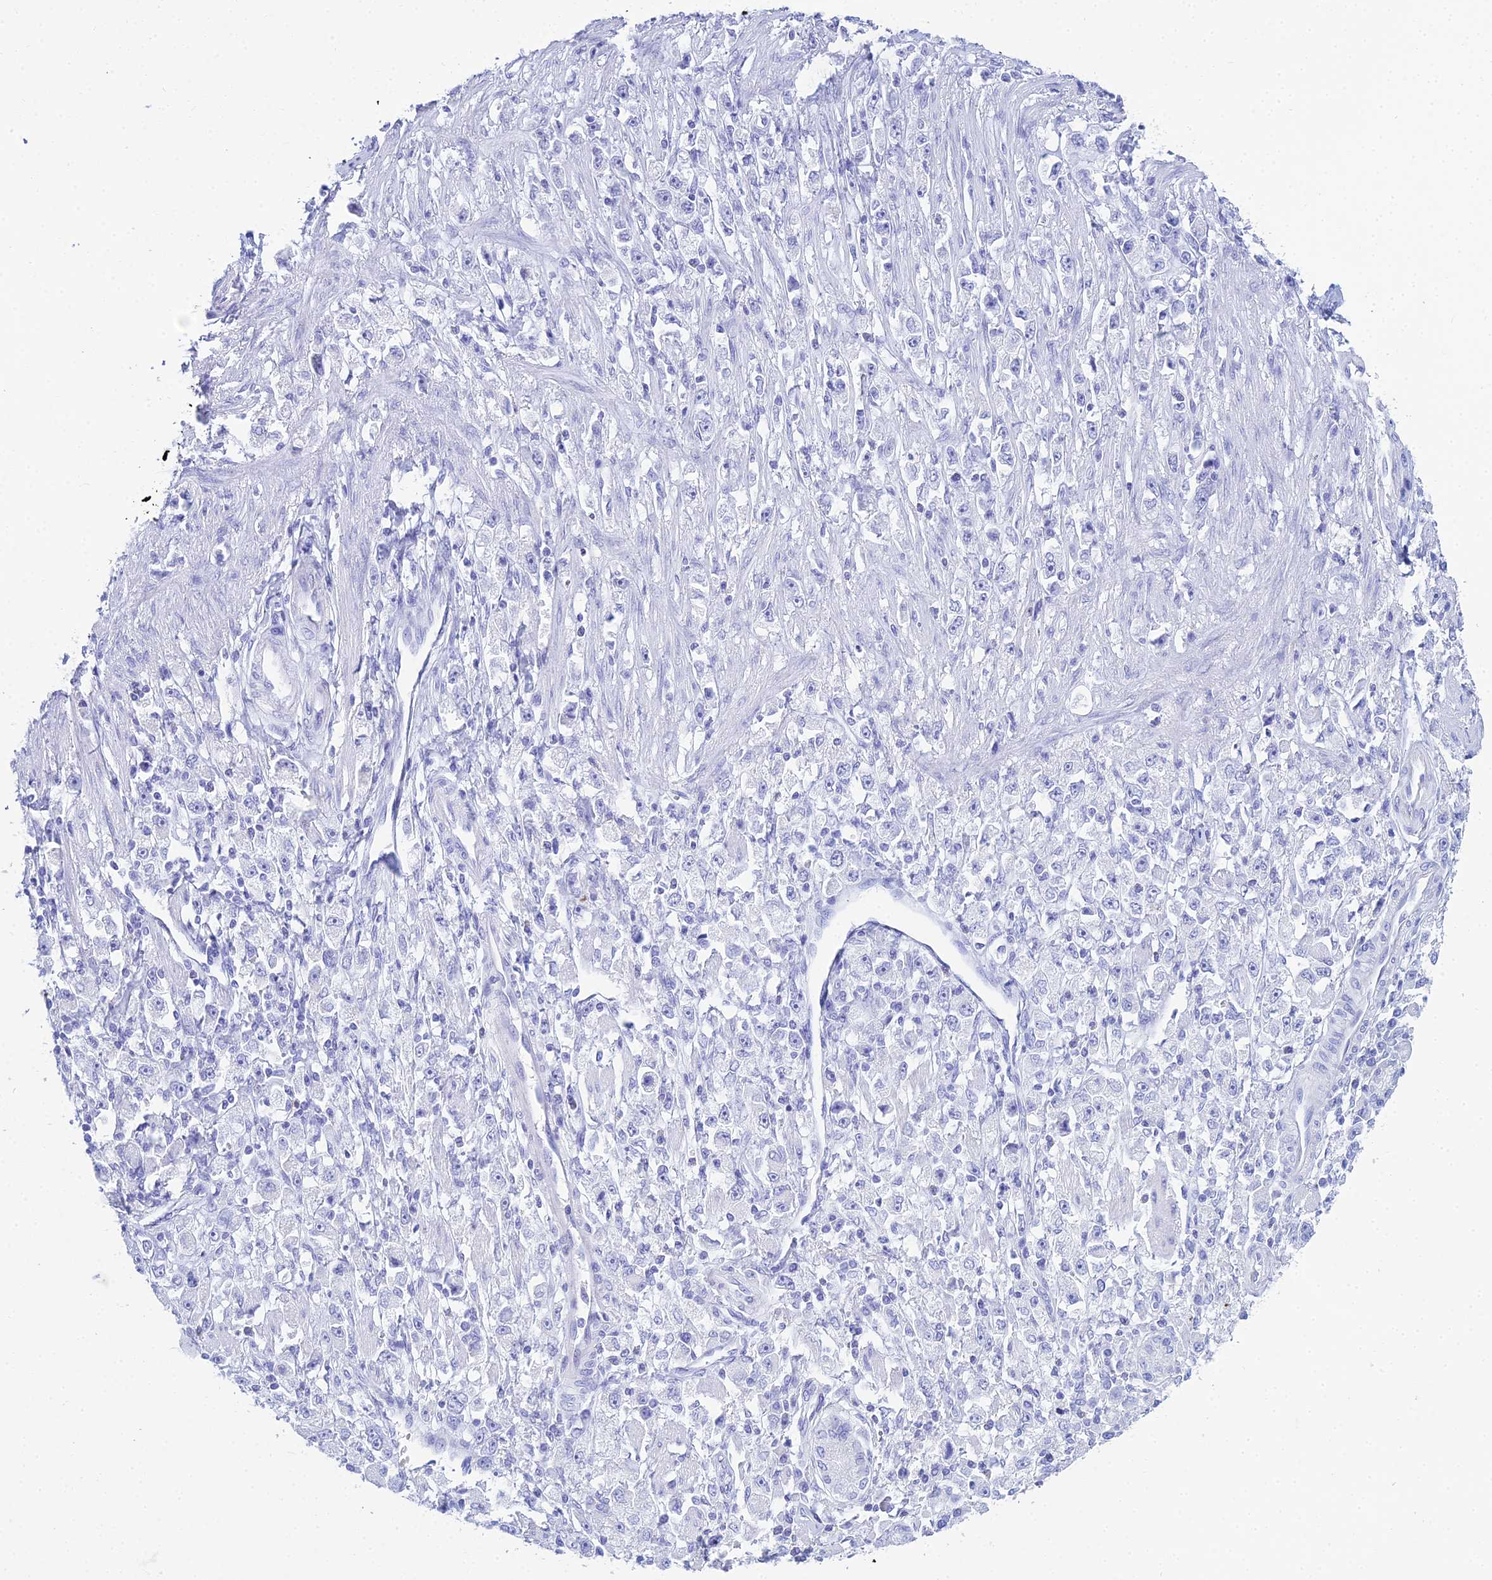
{"staining": {"intensity": "negative", "quantity": "none", "location": "none"}, "tissue": "stomach cancer", "cell_type": "Tumor cells", "image_type": "cancer", "snomed": [{"axis": "morphology", "description": "Adenocarcinoma, NOS"}, {"axis": "topography", "description": "Stomach"}], "caption": "Immunohistochemical staining of human stomach cancer exhibits no significant expression in tumor cells. Nuclei are stained in blue.", "gene": "PATE4", "patient": {"sex": "female", "age": 59}}